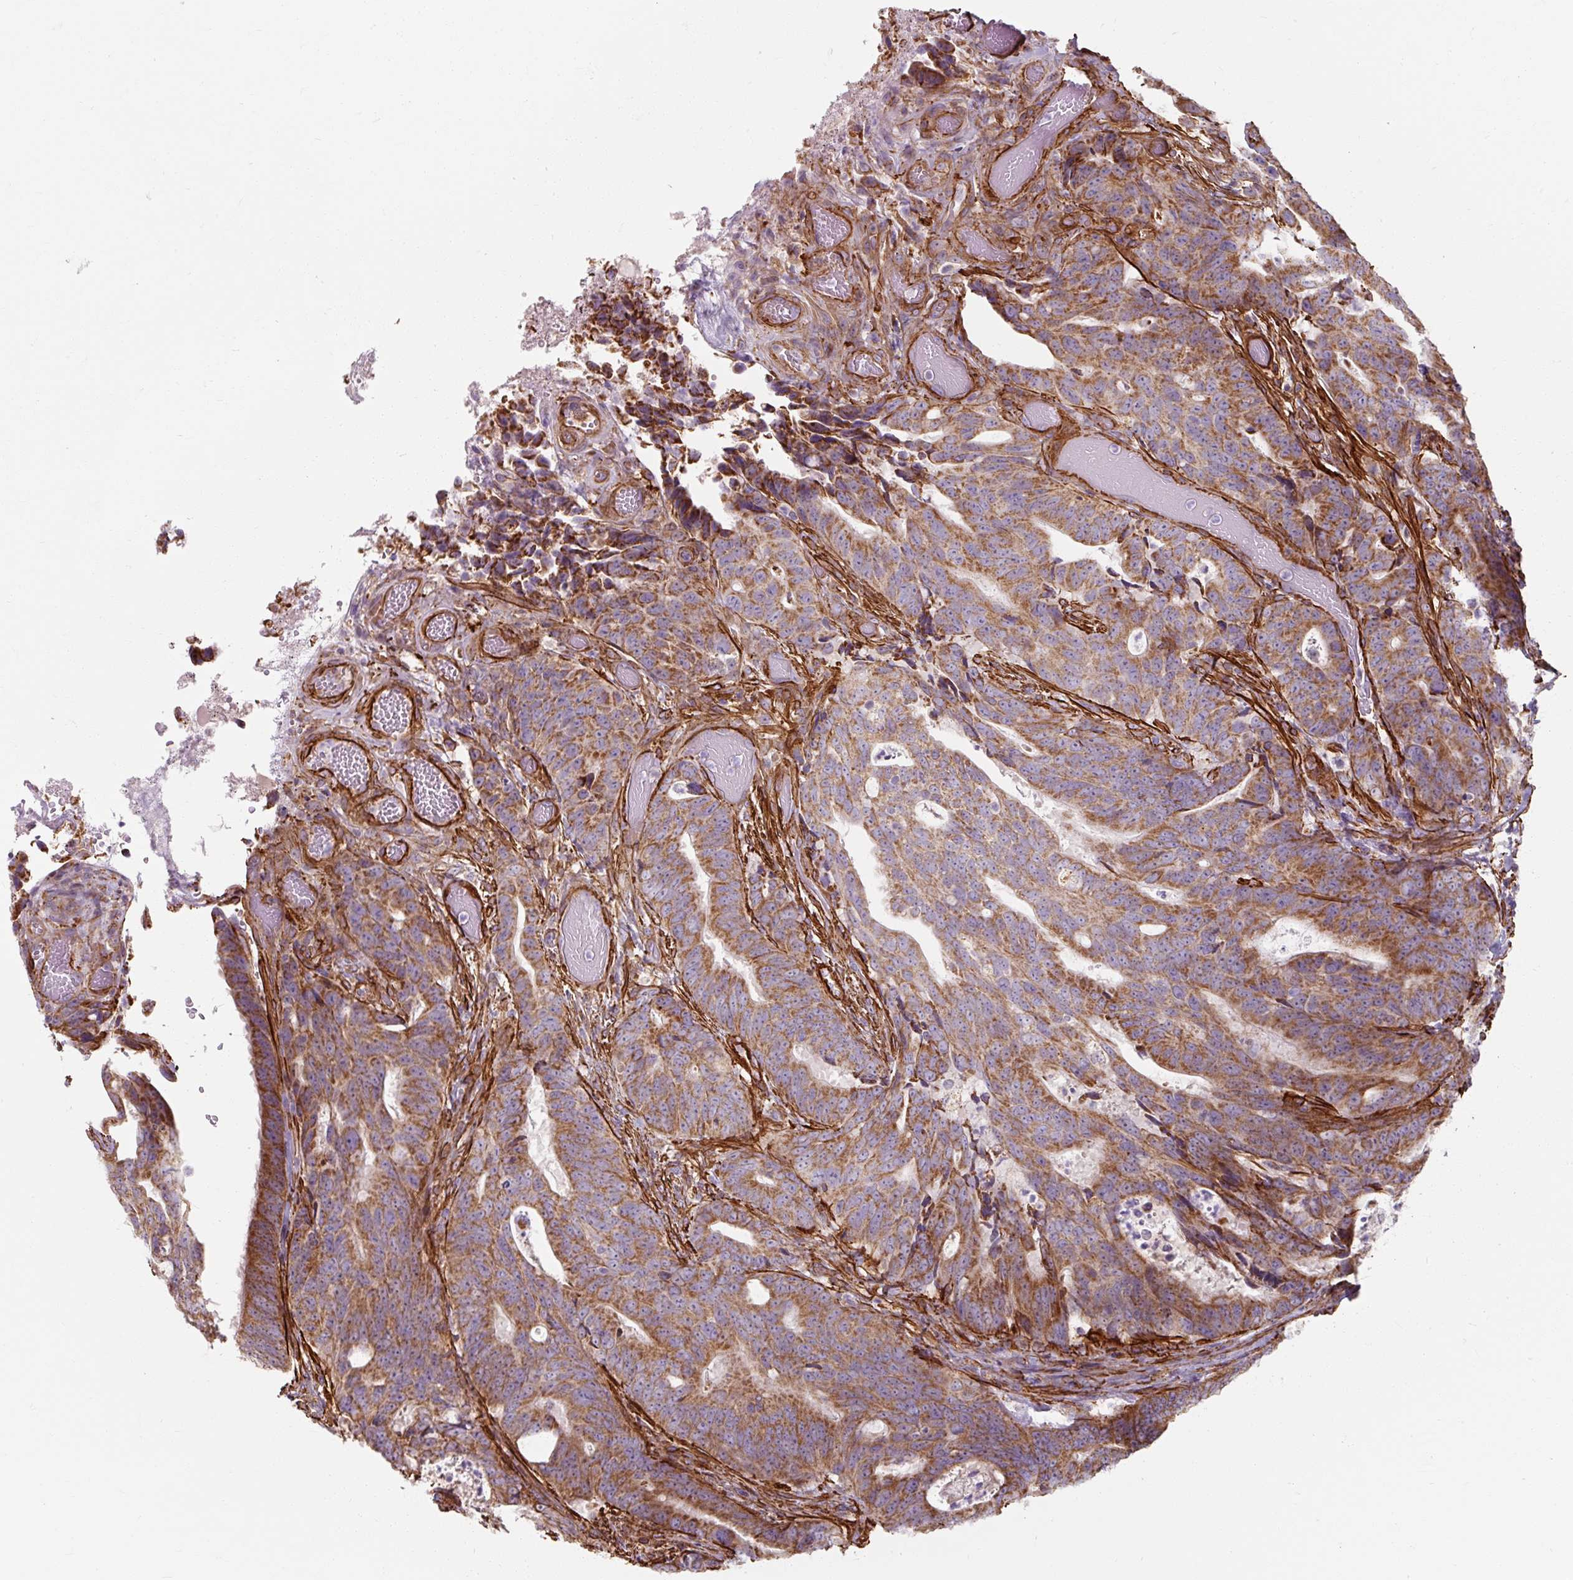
{"staining": {"intensity": "moderate", "quantity": ">75%", "location": "cytoplasmic/membranous"}, "tissue": "colorectal cancer", "cell_type": "Tumor cells", "image_type": "cancer", "snomed": [{"axis": "morphology", "description": "Adenocarcinoma, NOS"}, {"axis": "topography", "description": "Colon"}], "caption": "Approximately >75% of tumor cells in human colorectal adenocarcinoma display moderate cytoplasmic/membranous protein expression as visualized by brown immunohistochemical staining.", "gene": "MRPS5", "patient": {"sex": "female", "age": 82}}